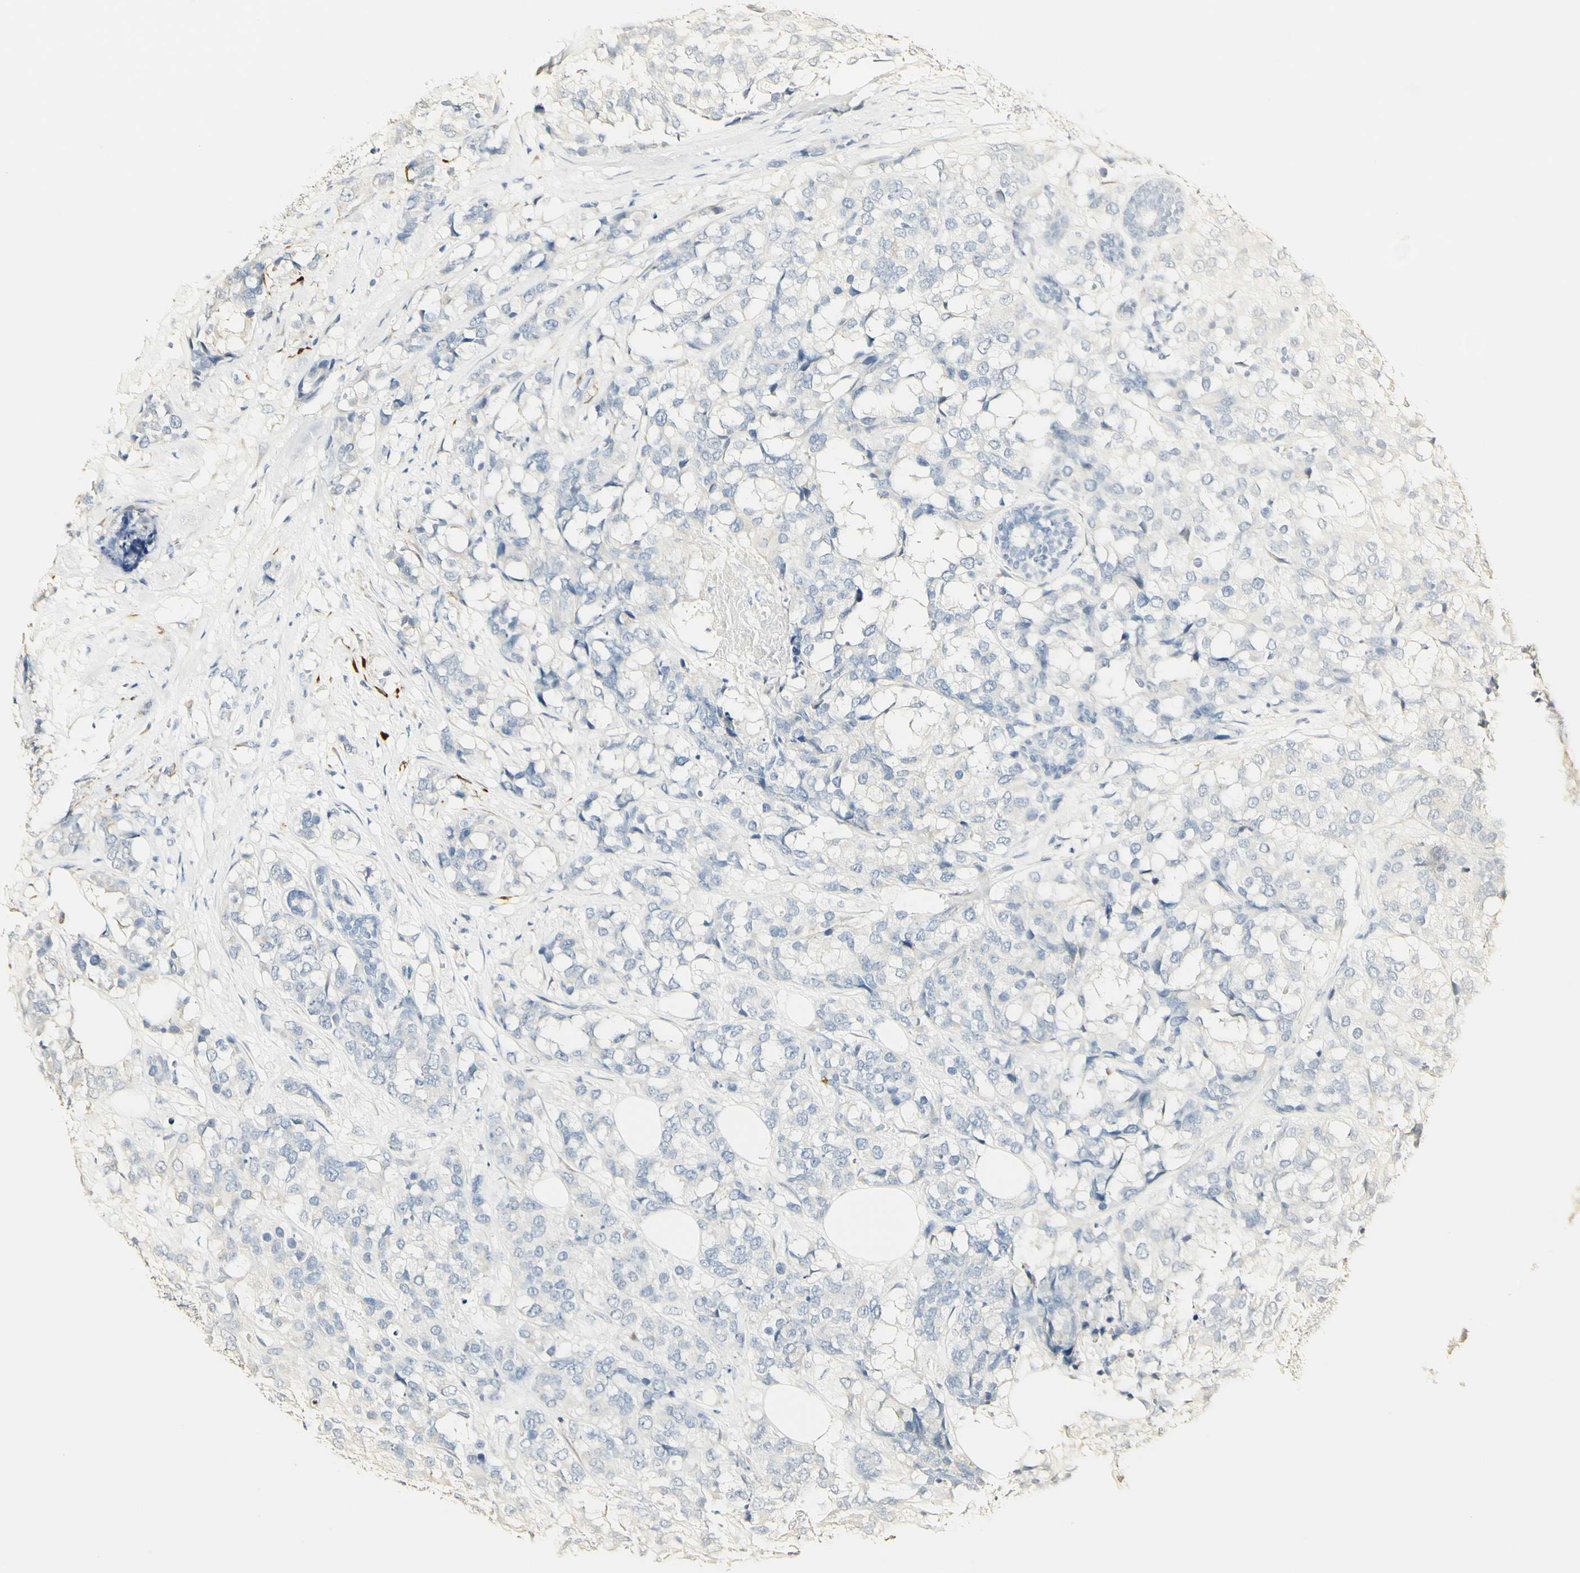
{"staining": {"intensity": "negative", "quantity": "none", "location": "none"}, "tissue": "breast cancer", "cell_type": "Tumor cells", "image_type": "cancer", "snomed": [{"axis": "morphology", "description": "Lobular carcinoma"}, {"axis": "topography", "description": "Breast"}], "caption": "Immunohistochemical staining of human lobular carcinoma (breast) reveals no significant expression in tumor cells.", "gene": "FMO3", "patient": {"sex": "female", "age": 59}}